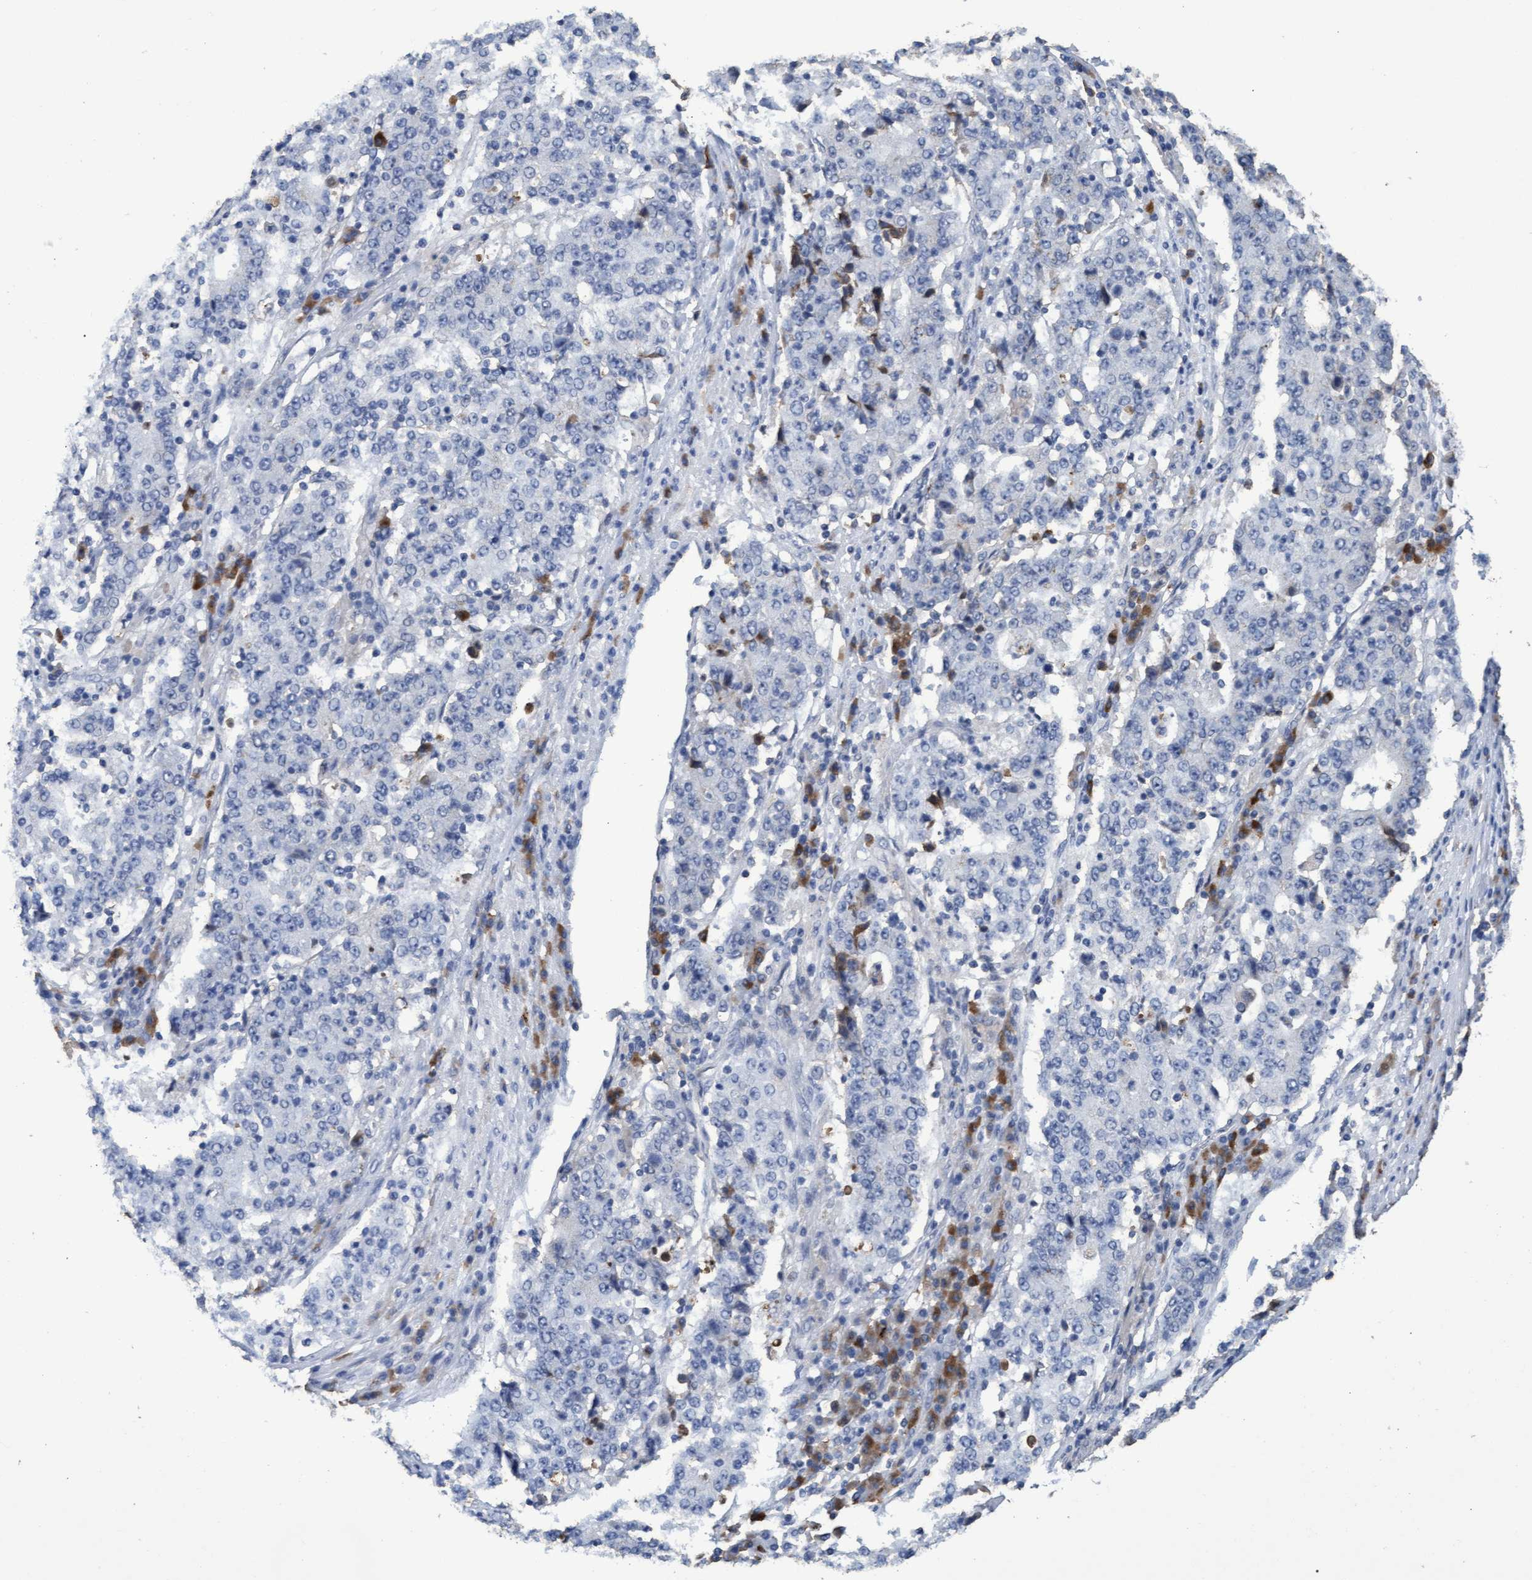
{"staining": {"intensity": "negative", "quantity": "none", "location": "none"}, "tissue": "stomach cancer", "cell_type": "Tumor cells", "image_type": "cancer", "snomed": [{"axis": "morphology", "description": "Adenocarcinoma, NOS"}, {"axis": "topography", "description": "Stomach"}], "caption": "High magnification brightfield microscopy of stomach cancer stained with DAB (brown) and counterstained with hematoxylin (blue): tumor cells show no significant positivity.", "gene": "GPR39", "patient": {"sex": "male", "age": 59}}